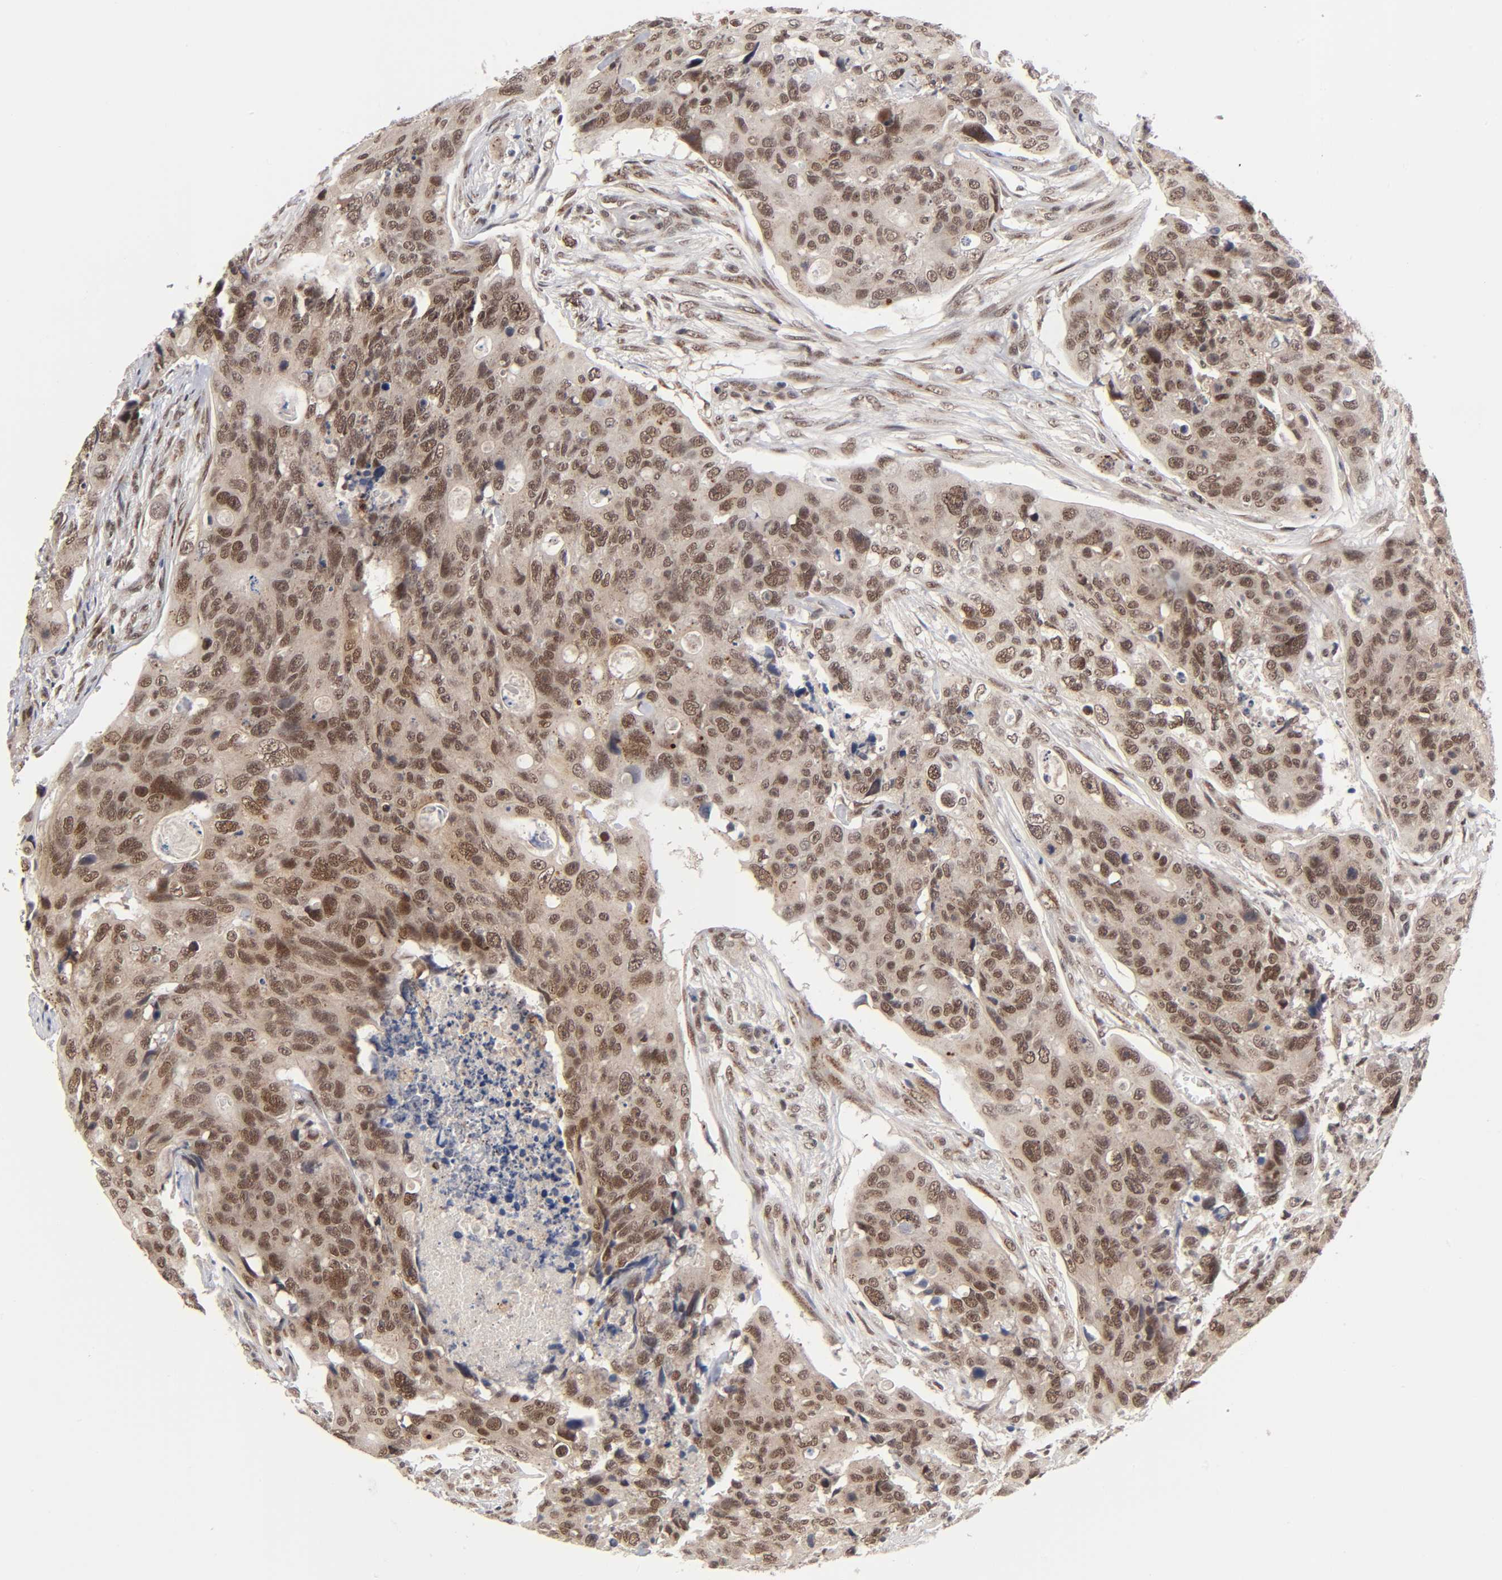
{"staining": {"intensity": "strong", "quantity": ">75%", "location": "cytoplasmic/membranous,nuclear"}, "tissue": "colorectal cancer", "cell_type": "Tumor cells", "image_type": "cancer", "snomed": [{"axis": "morphology", "description": "Adenocarcinoma, NOS"}, {"axis": "topography", "description": "Colon"}], "caption": "Immunohistochemistry (DAB) staining of colorectal adenocarcinoma shows strong cytoplasmic/membranous and nuclear protein staining in approximately >75% of tumor cells.", "gene": "EP300", "patient": {"sex": "female", "age": 57}}